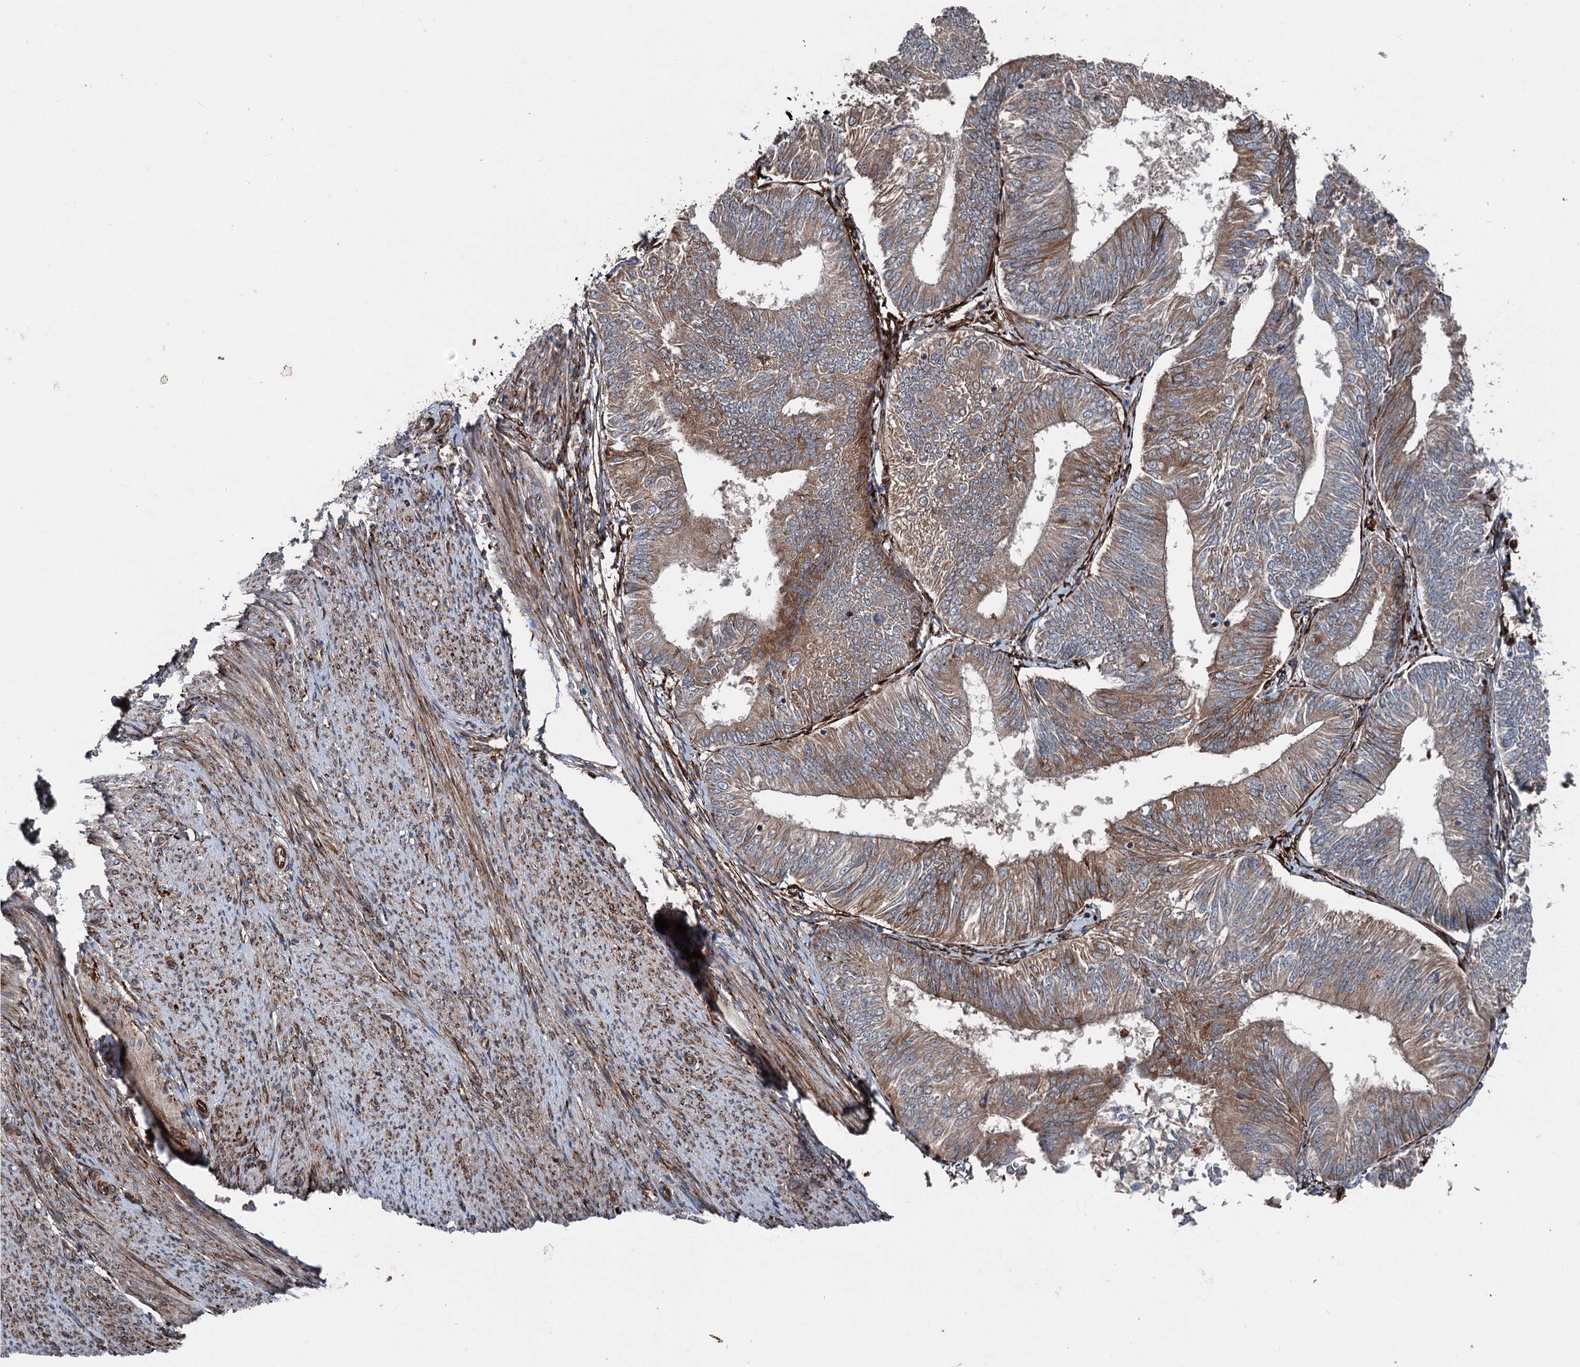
{"staining": {"intensity": "moderate", "quantity": ">75%", "location": "cytoplasmic/membranous"}, "tissue": "endometrial cancer", "cell_type": "Tumor cells", "image_type": "cancer", "snomed": [{"axis": "morphology", "description": "Adenocarcinoma, NOS"}, {"axis": "topography", "description": "Endometrium"}], "caption": "Tumor cells display medium levels of moderate cytoplasmic/membranous expression in approximately >75% of cells in human adenocarcinoma (endometrial).", "gene": "DDIAS", "patient": {"sex": "female", "age": 58}}